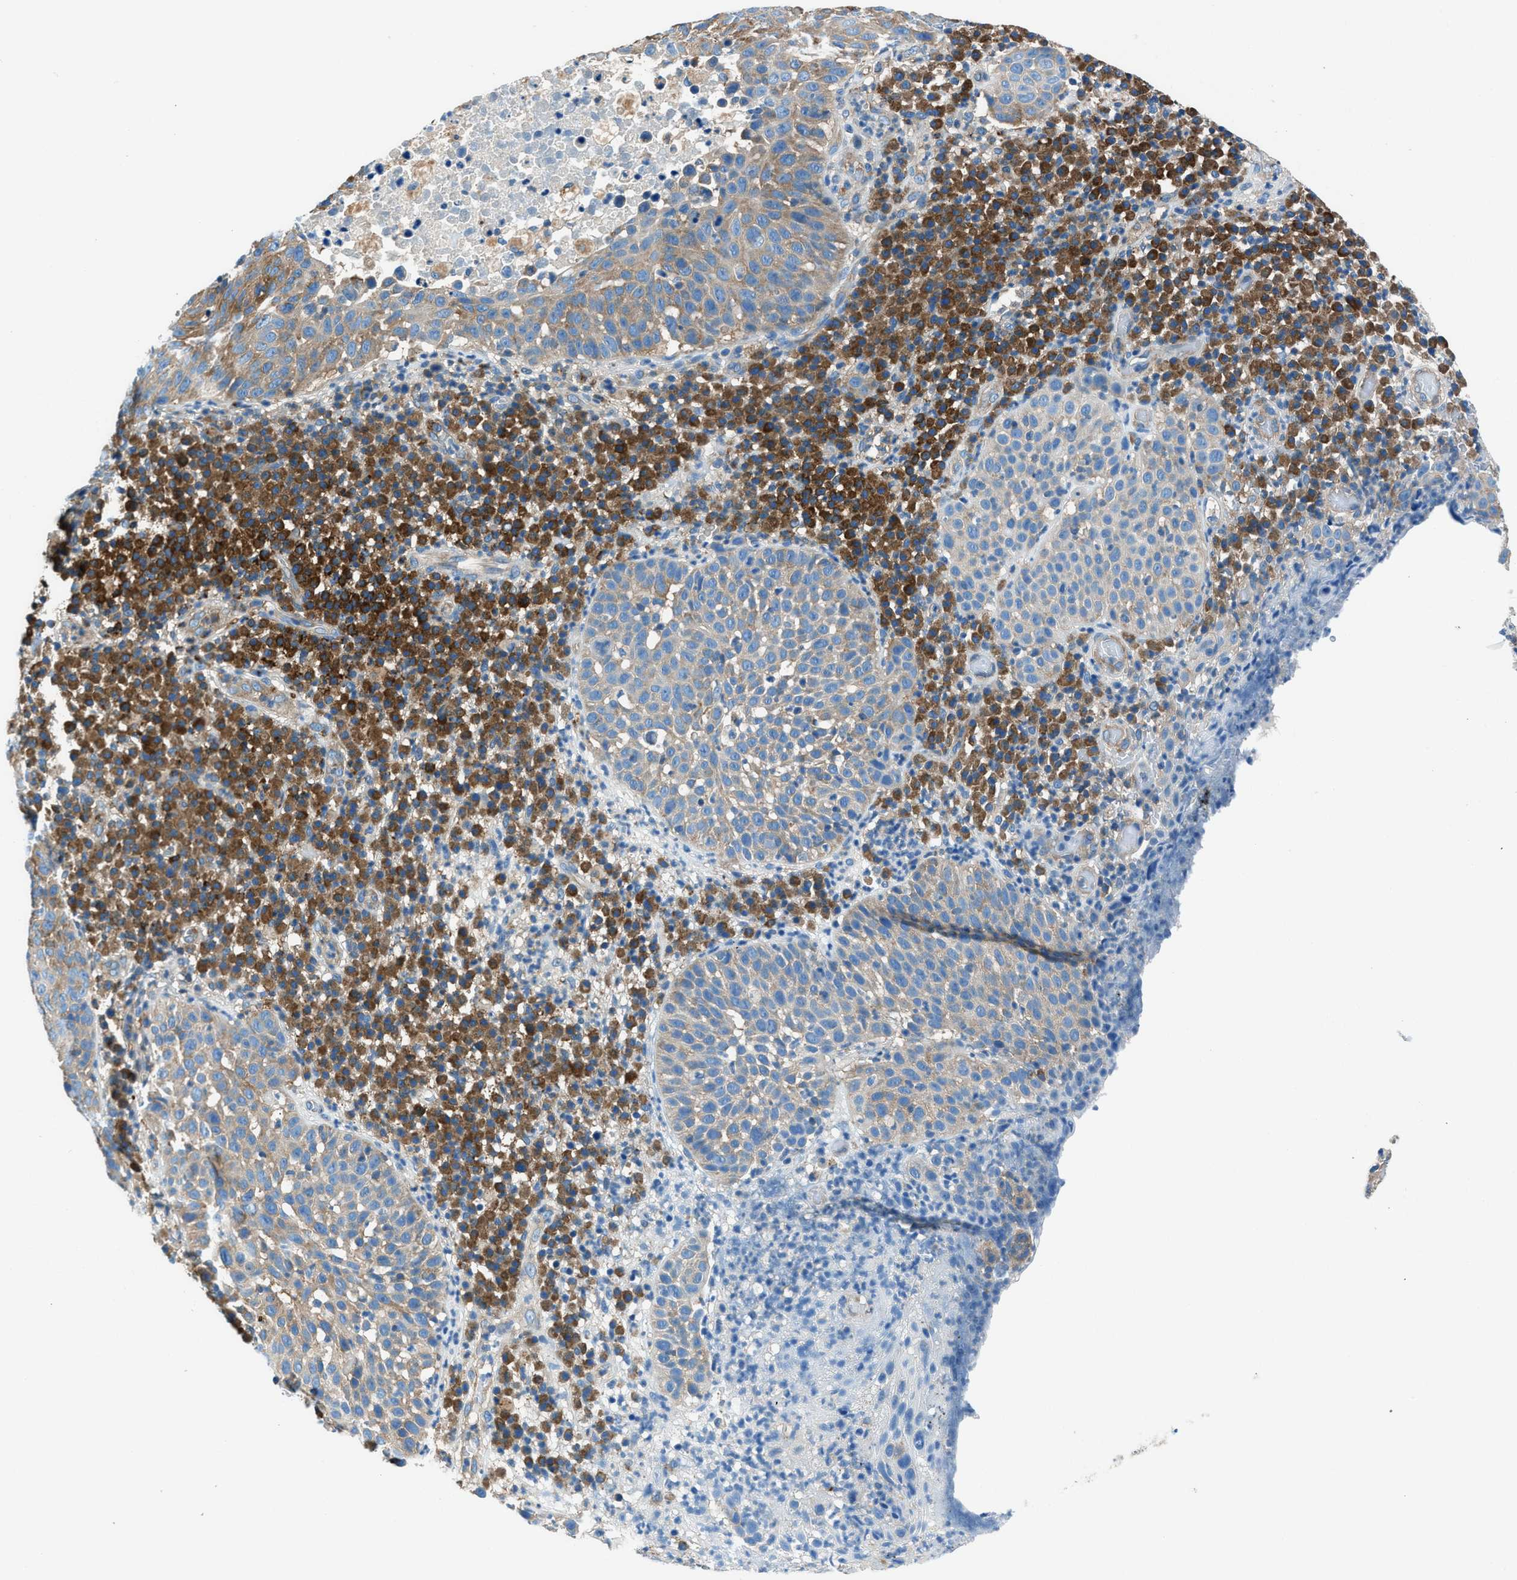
{"staining": {"intensity": "moderate", "quantity": "<25%", "location": "cytoplasmic/membranous"}, "tissue": "skin cancer", "cell_type": "Tumor cells", "image_type": "cancer", "snomed": [{"axis": "morphology", "description": "Squamous cell carcinoma in situ, NOS"}, {"axis": "morphology", "description": "Squamous cell carcinoma, NOS"}, {"axis": "topography", "description": "Skin"}], "caption": "Skin cancer (squamous cell carcinoma in situ) was stained to show a protein in brown. There is low levels of moderate cytoplasmic/membranous expression in approximately <25% of tumor cells. Nuclei are stained in blue.", "gene": "SARS1", "patient": {"sex": "male", "age": 93}}